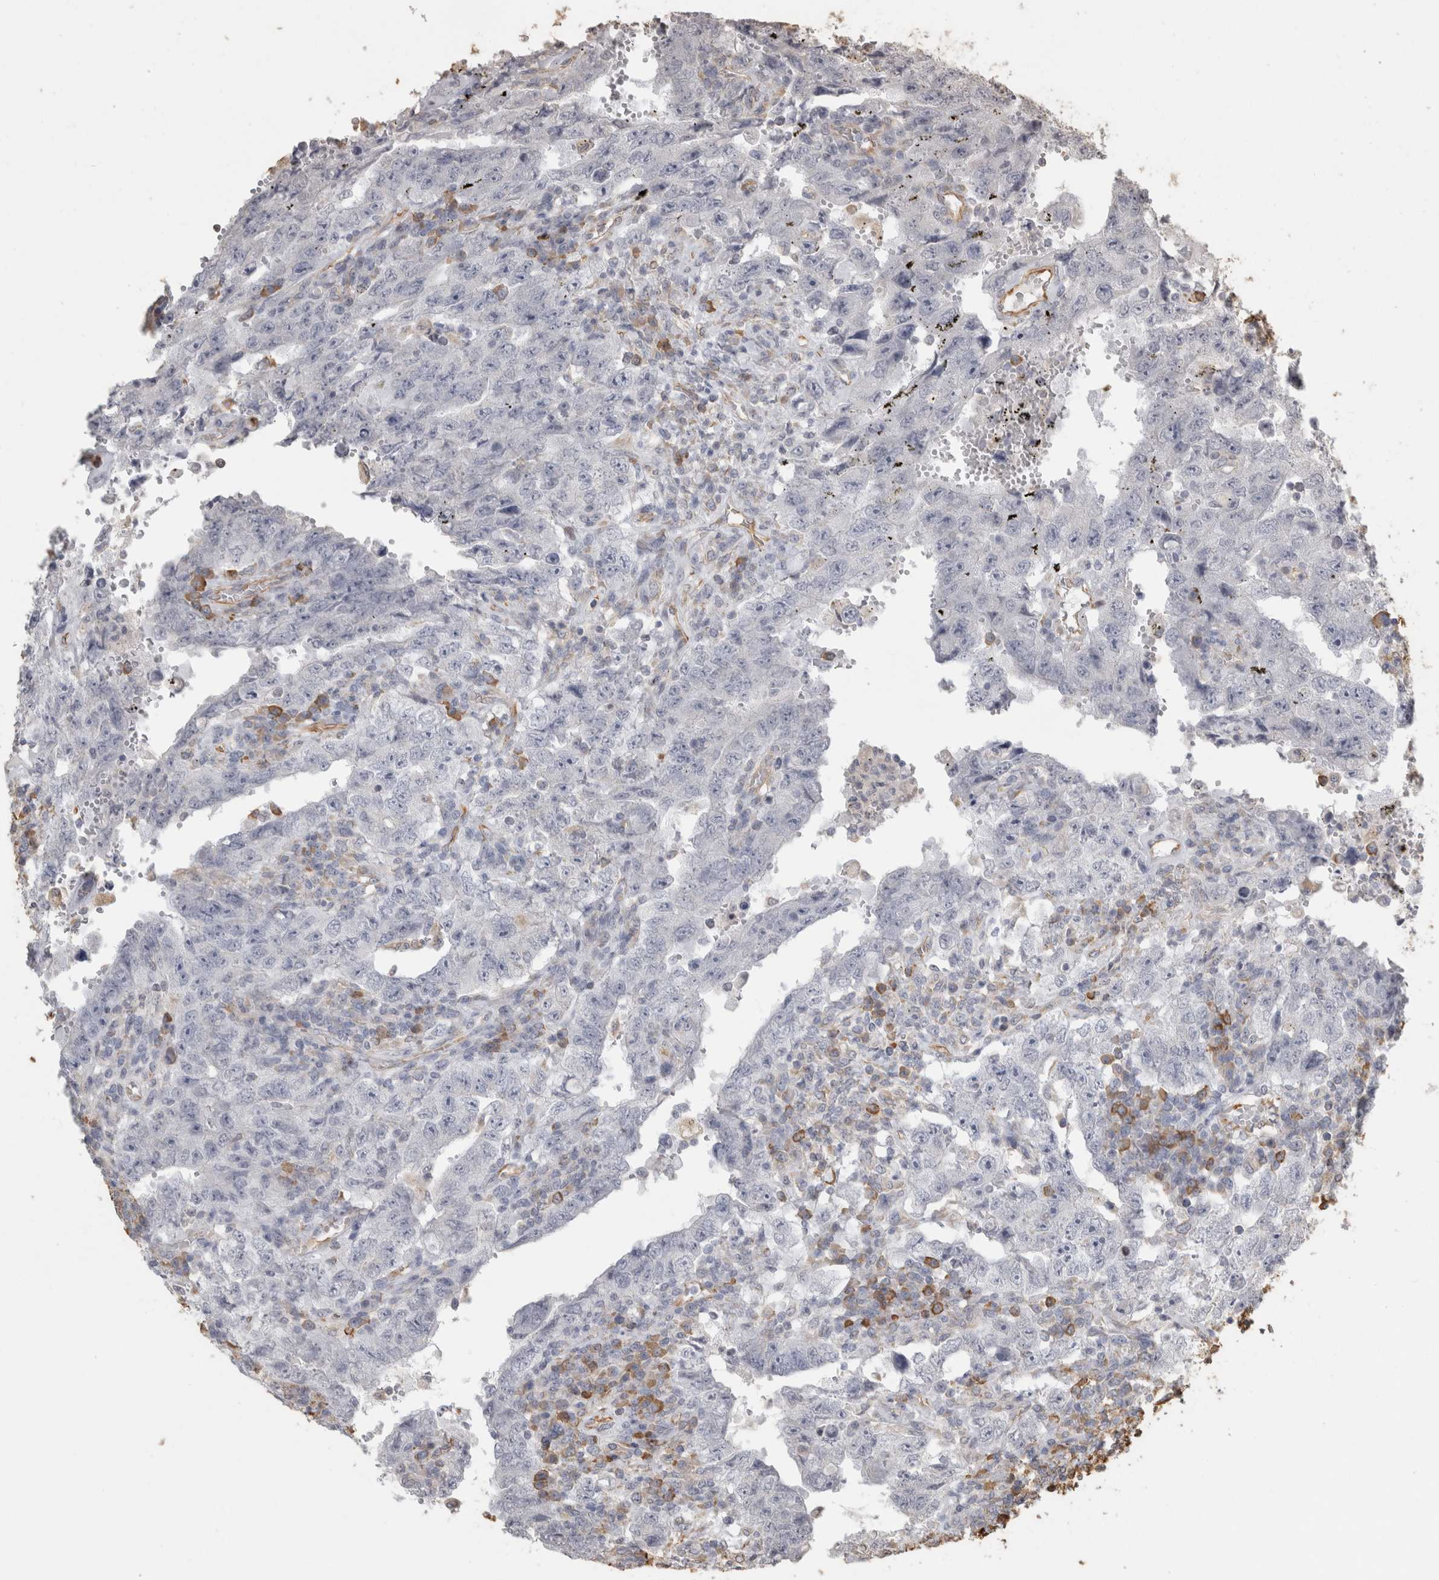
{"staining": {"intensity": "negative", "quantity": "none", "location": "none"}, "tissue": "testis cancer", "cell_type": "Tumor cells", "image_type": "cancer", "snomed": [{"axis": "morphology", "description": "Carcinoma, Embryonal, NOS"}, {"axis": "topography", "description": "Testis"}], "caption": "This is an immunohistochemistry photomicrograph of testis cancer (embryonal carcinoma). There is no positivity in tumor cells.", "gene": "REPS2", "patient": {"sex": "male", "age": 26}}